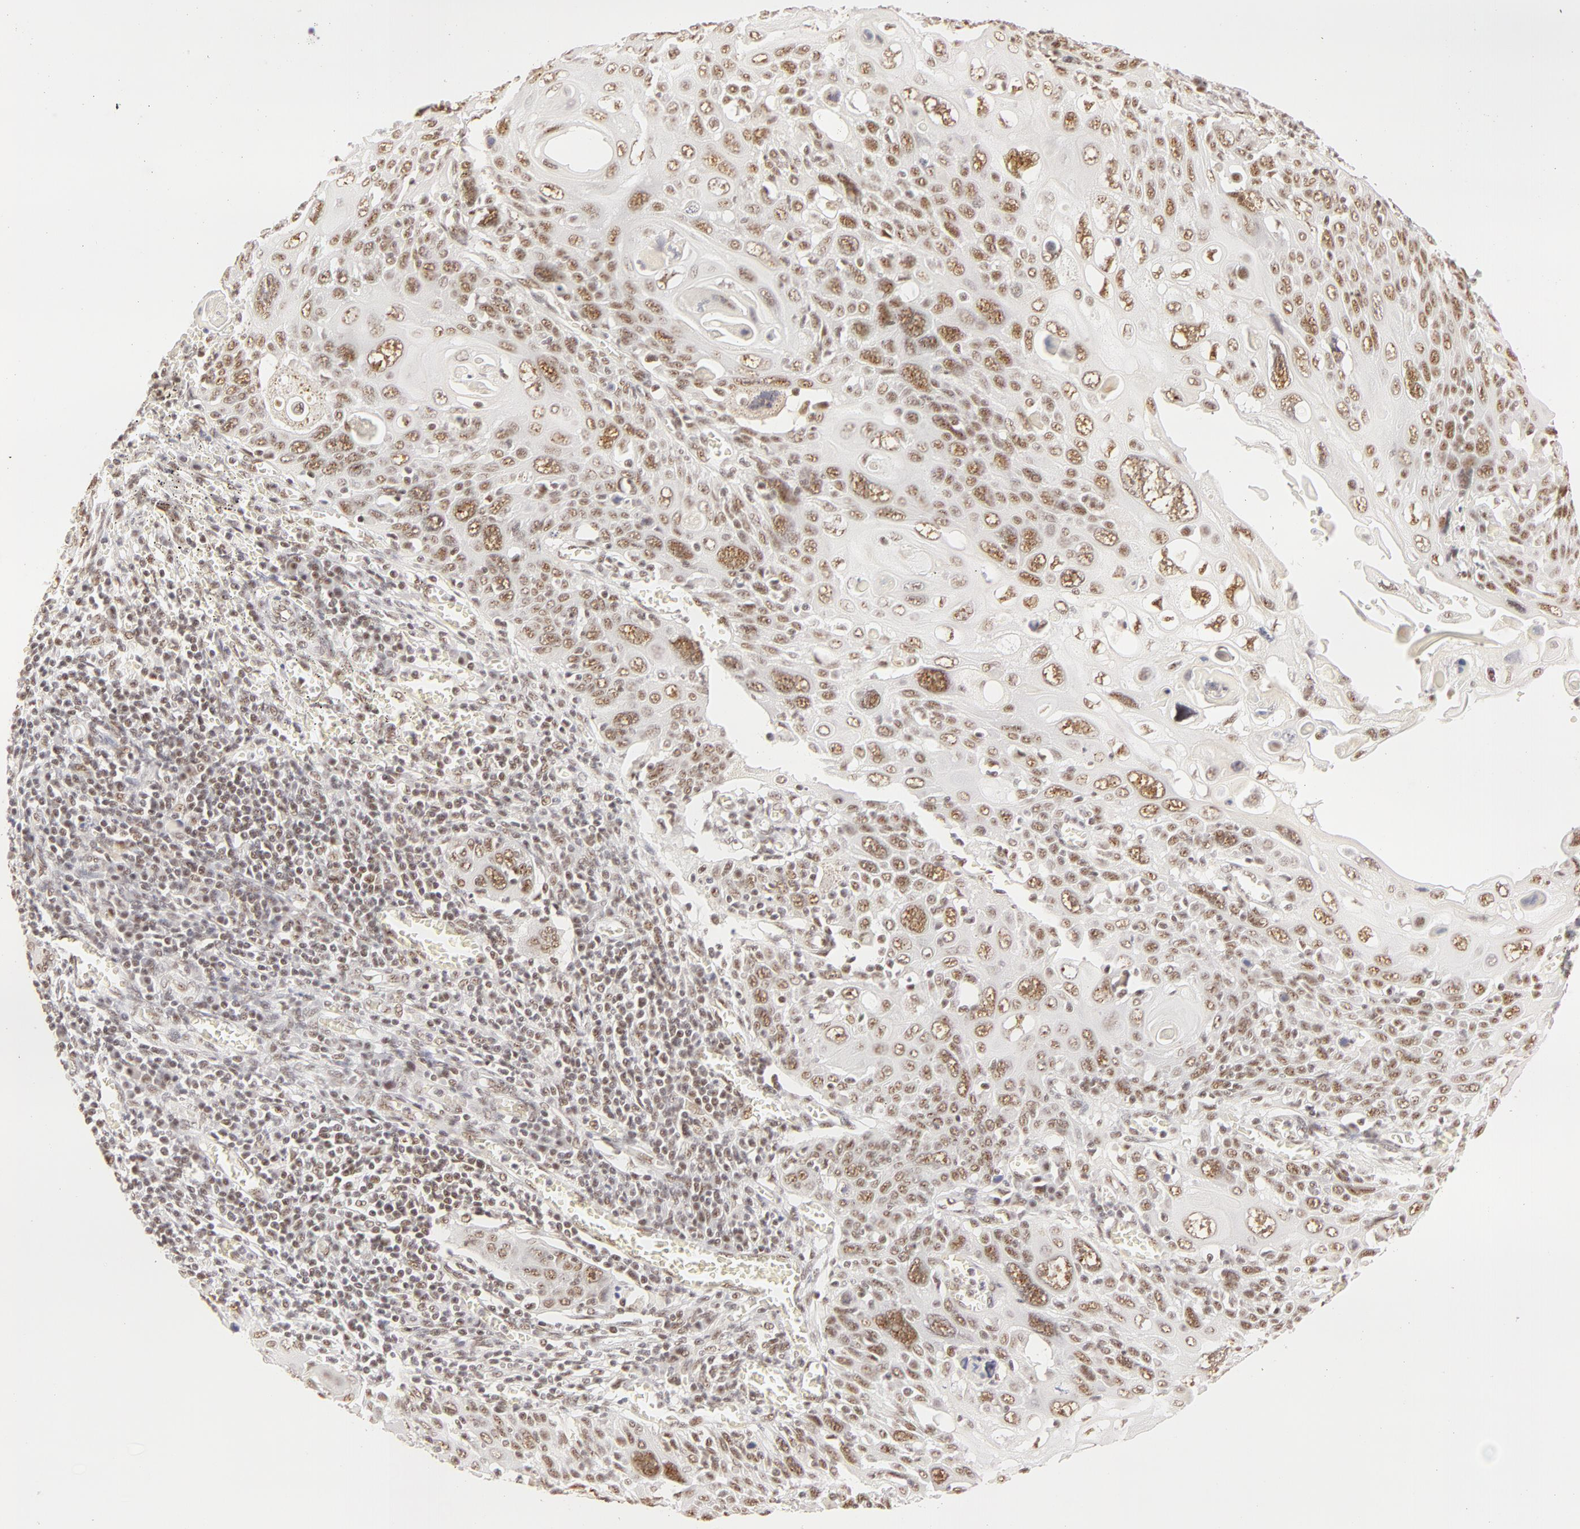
{"staining": {"intensity": "weak", "quantity": ">75%", "location": "nuclear"}, "tissue": "cervical cancer", "cell_type": "Tumor cells", "image_type": "cancer", "snomed": [{"axis": "morphology", "description": "Squamous cell carcinoma, NOS"}, {"axis": "topography", "description": "Cervix"}], "caption": "Weak nuclear expression is present in about >75% of tumor cells in squamous cell carcinoma (cervical). (DAB (3,3'-diaminobenzidine) IHC, brown staining for protein, blue staining for nuclei).", "gene": "RBM39", "patient": {"sex": "female", "age": 54}}